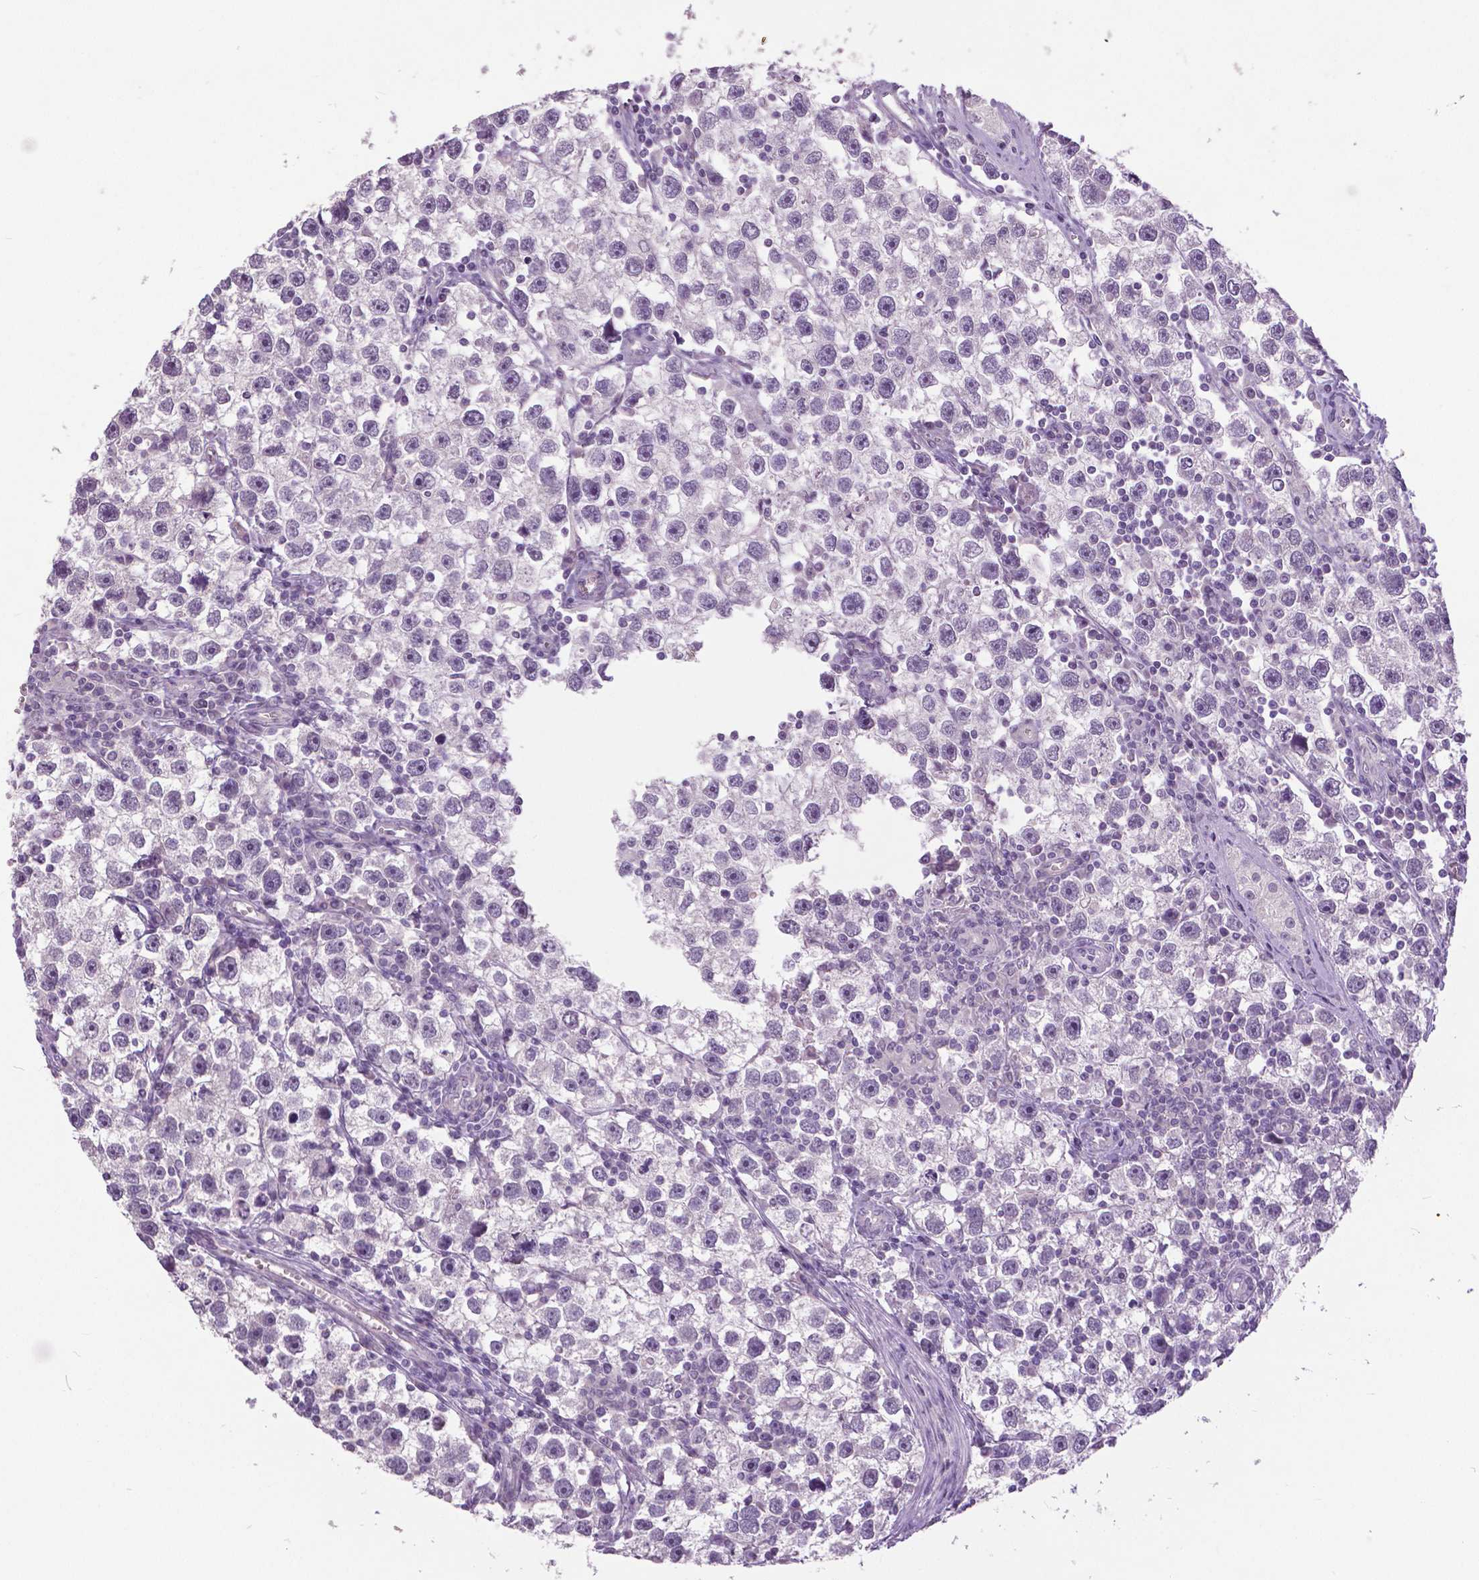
{"staining": {"intensity": "negative", "quantity": "none", "location": "none"}, "tissue": "testis cancer", "cell_type": "Tumor cells", "image_type": "cancer", "snomed": [{"axis": "morphology", "description": "Seminoma, NOS"}, {"axis": "topography", "description": "Testis"}], "caption": "Immunohistochemical staining of human testis cancer displays no significant staining in tumor cells.", "gene": "FOXA1", "patient": {"sex": "male", "age": 30}}